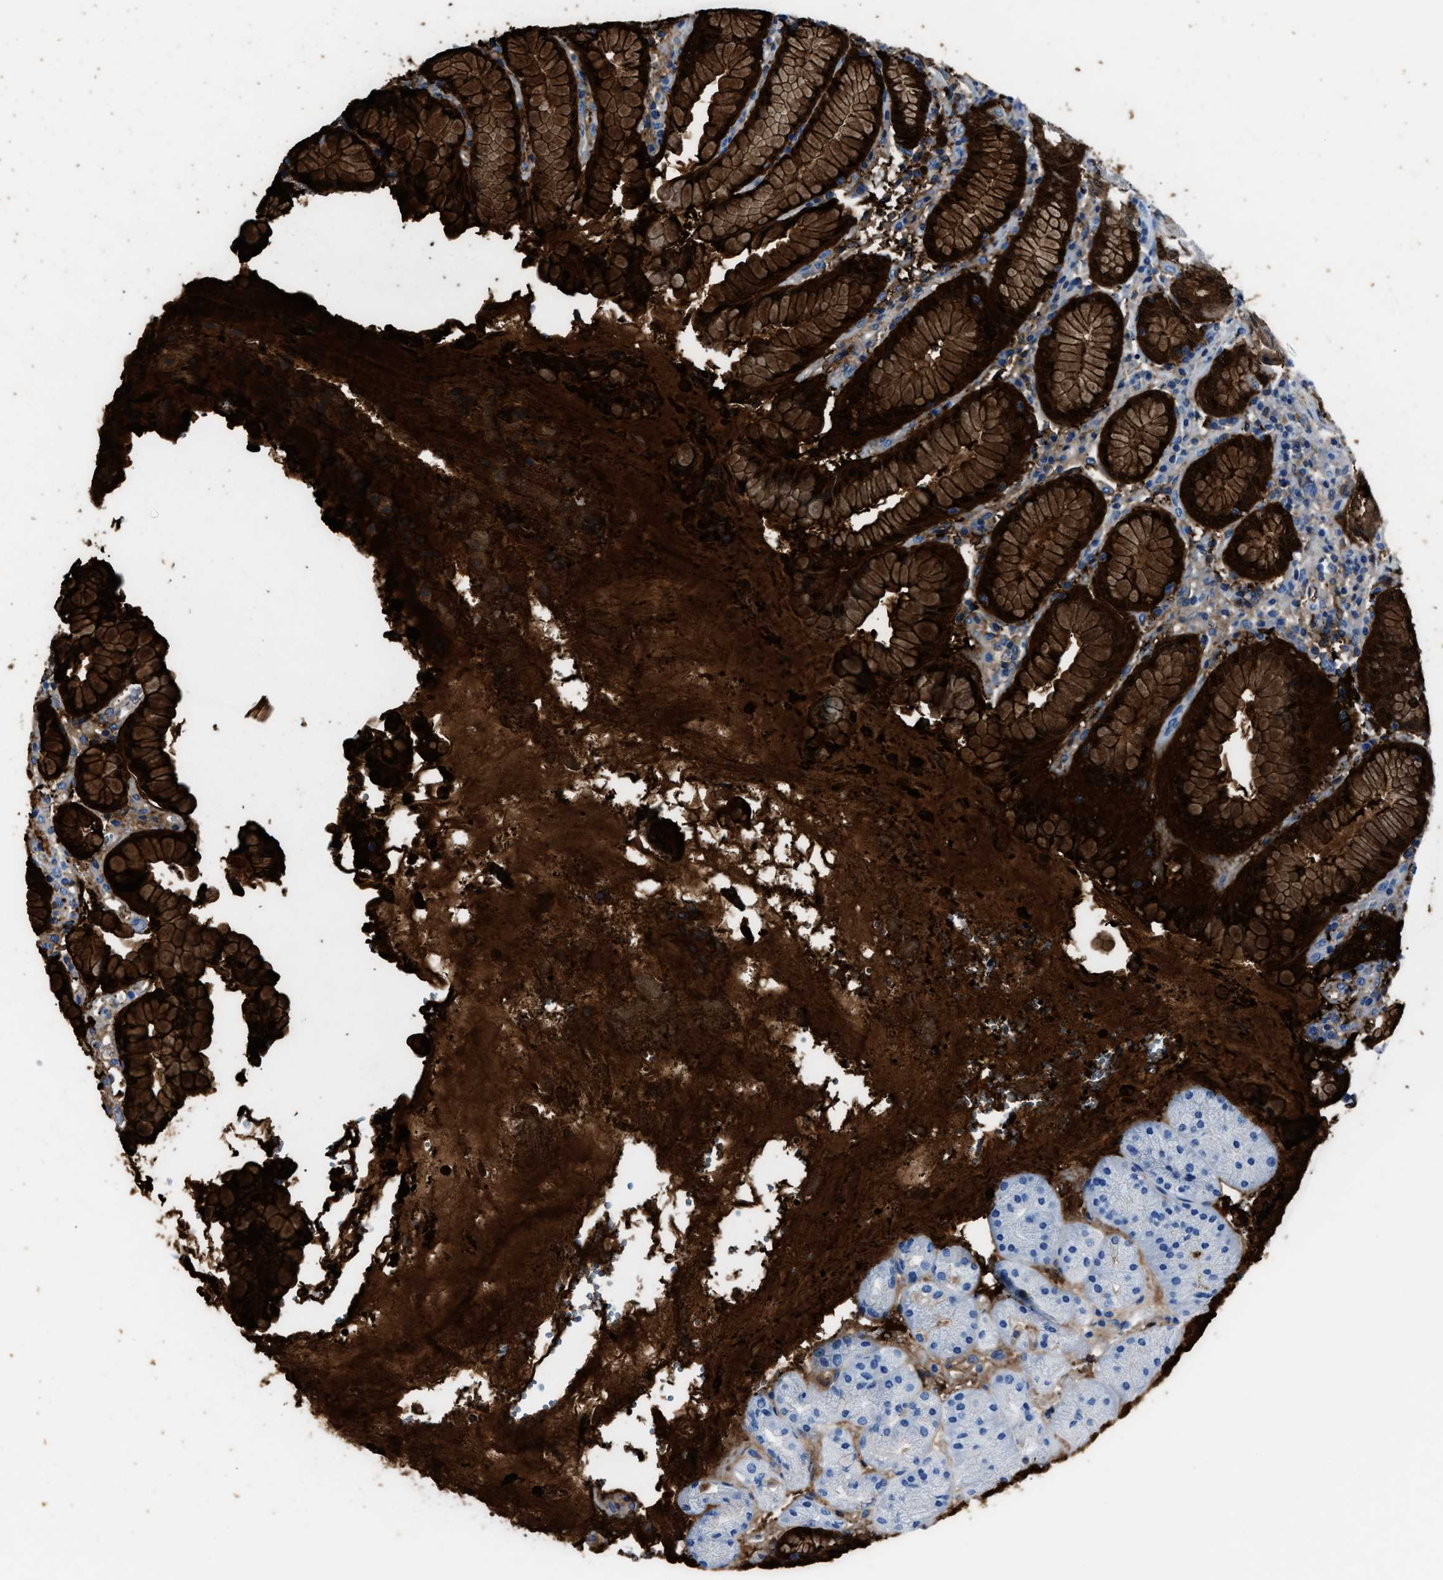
{"staining": {"intensity": "strong", "quantity": ">75%", "location": "cytoplasmic/membranous"}, "tissue": "stomach", "cell_type": "Glandular cells", "image_type": "normal", "snomed": [{"axis": "morphology", "description": "Normal tissue, NOS"}, {"axis": "topography", "description": "Stomach"}, {"axis": "topography", "description": "Stomach, lower"}], "caption": "This micrograph shows immunohistochemistry (IHC) staining of benign human stomach, with high strong cytoplasmic/membranous positivity in about >75% of glandular cells.", "gene": "S100P", "patient": {"sex": "female", "age": 56}}